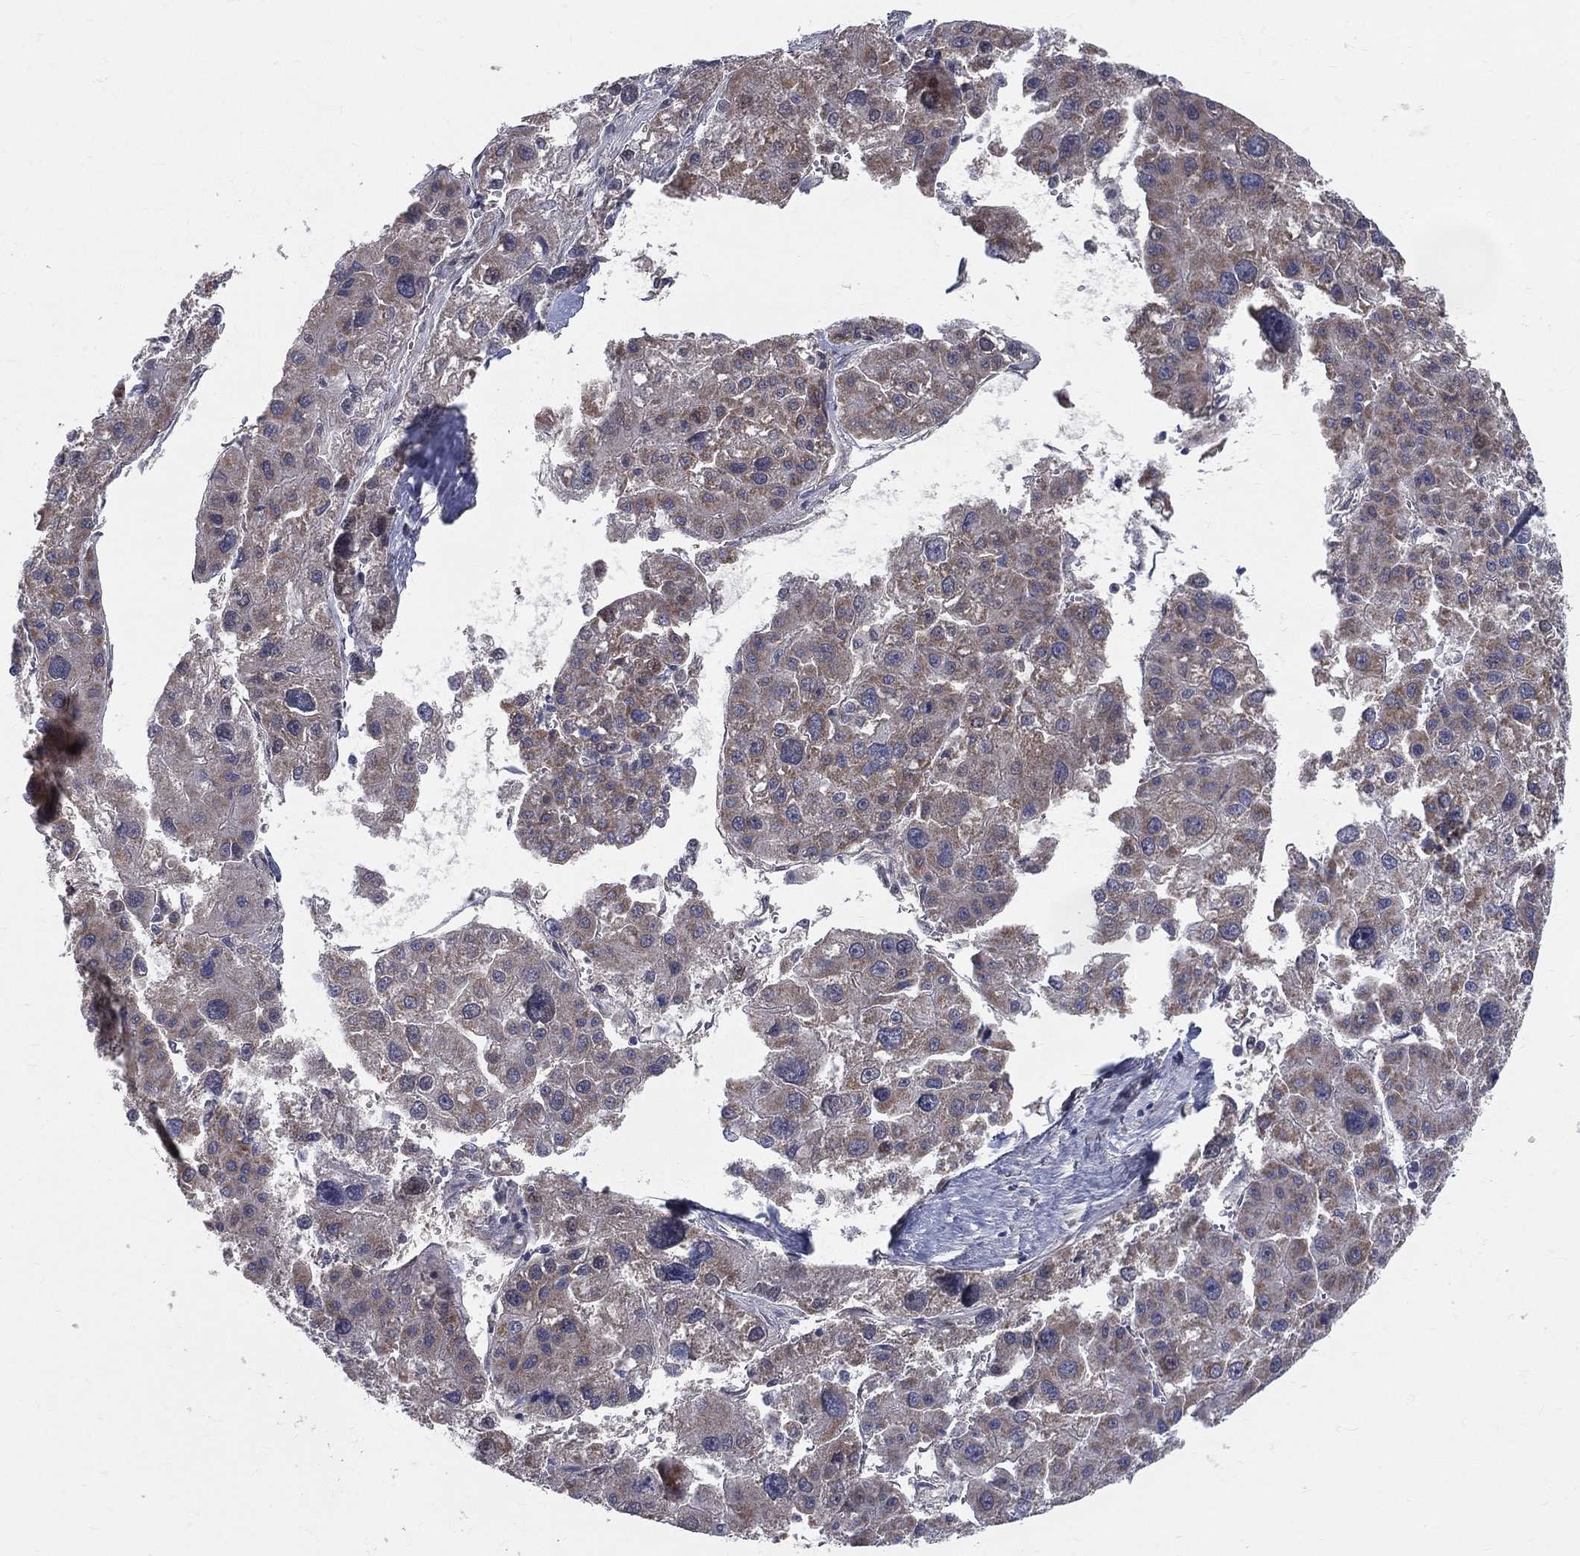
{"staining": {"intensity": "weak", "quantity": "25%-75%", "location": "cytoplasmic/membranous"}, "tissue": "liver cancer", "cell_type": "Tumor cells", "image_type": "cancer", "snomed": [{"axis": "morphology", "description": "Carcinoma, Hepatocellular, NOS"}, {"axis": "topography", "description": "Liver"}], "caption": "Immunohistochemistry (DAB (3,3'-diaminobenzidine)) staining of human liver cancer (hepatocellular carcinoma) demonstrates weak cytoplasmic/membranous protein positivity in about 25%-75% of tumor cells.", "gene": "POMZP3", "patient": {"sex": "male", "age": 73}}